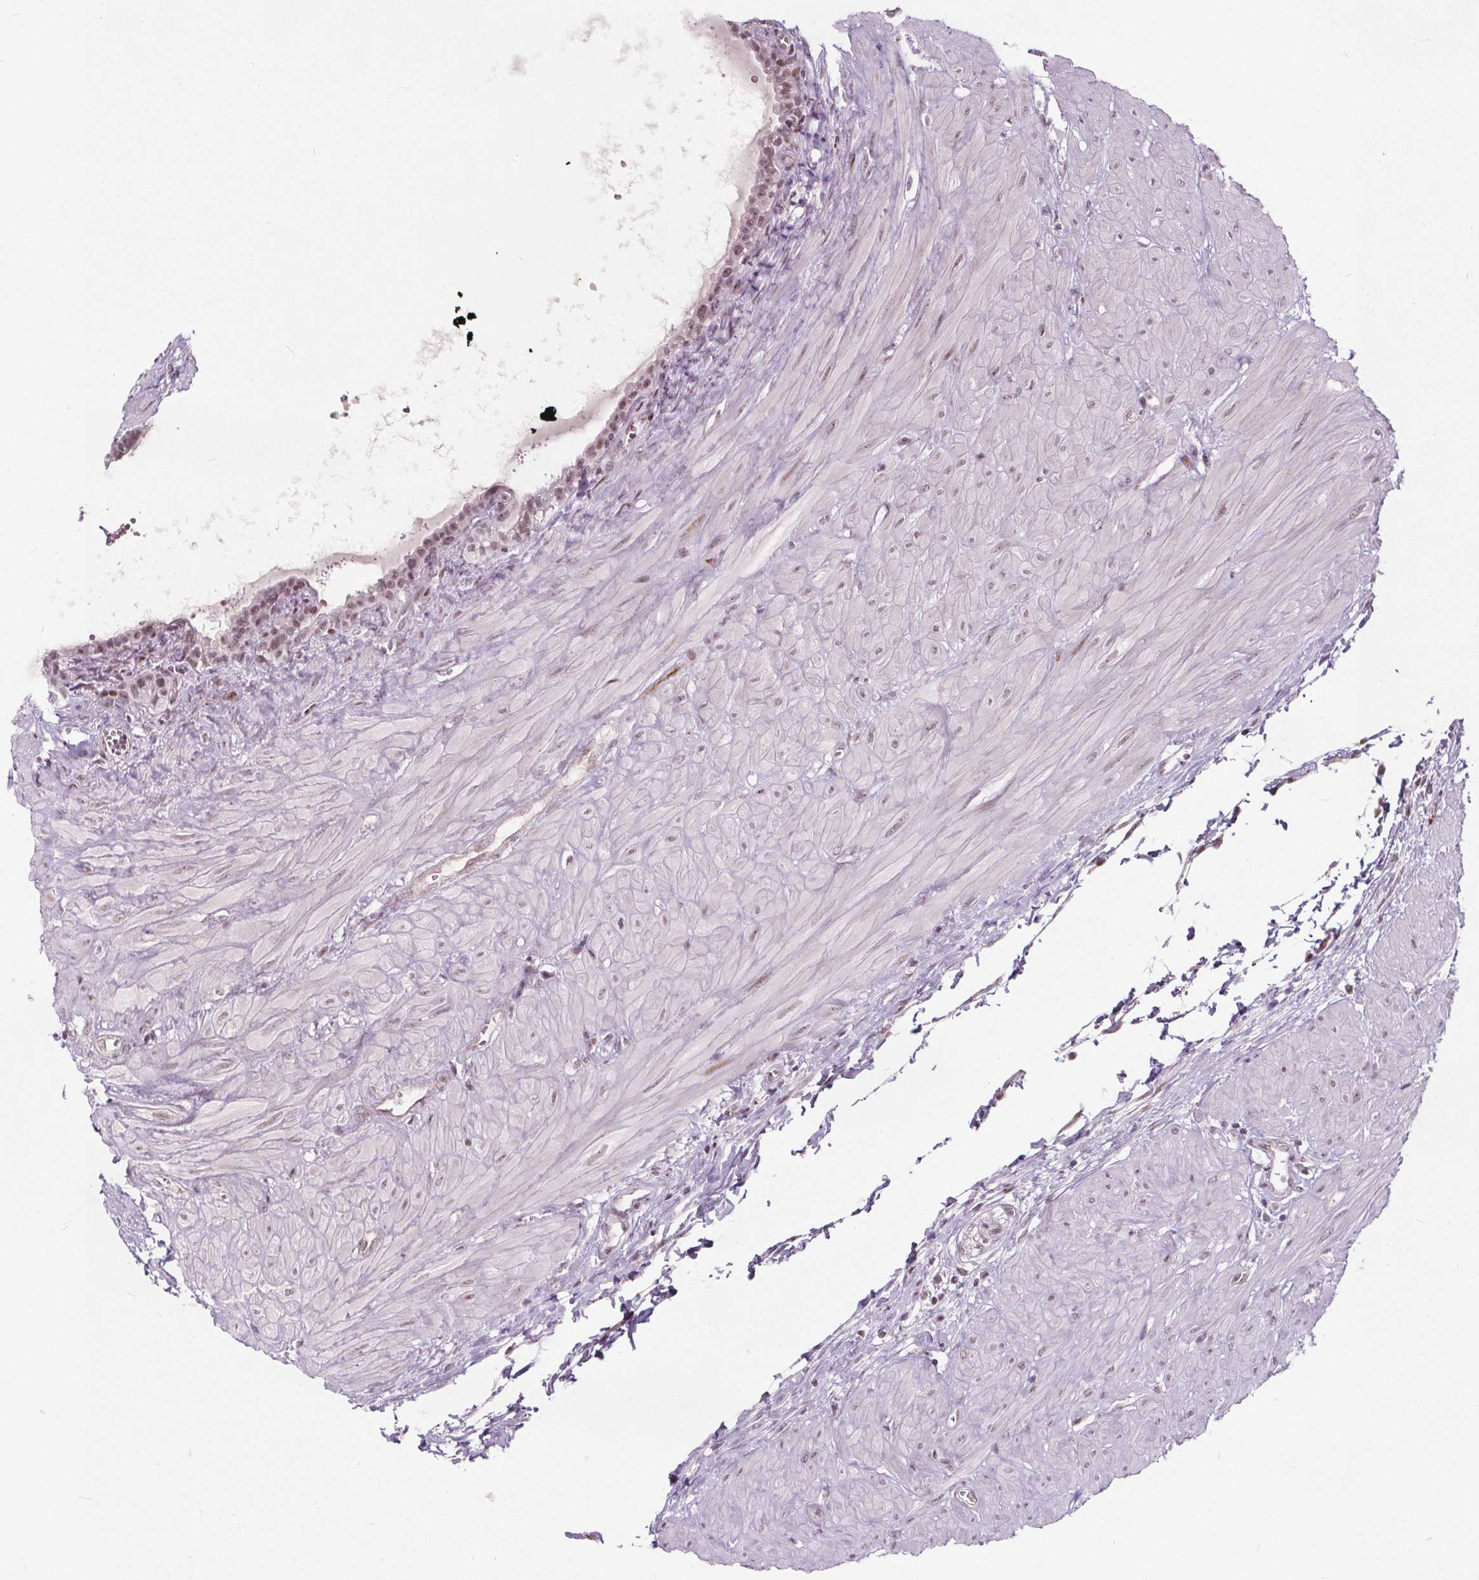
{"staining": {"intensity": "weak", "quantity": ">75%", "location": "nuclear"}, "tissue": "seminal vesicle", "cell_type": "Glandular cells", "image_type": "normal", "snomed": [{"axis": "morphology", "description": "Normal tissue, NOS"}, {"axis": "topography", "description": "Seminal veicle"}], "caption": "IHC (DAB (3,3'-diaminobenzidine)) staining of benign human seminal vesicle demonstrates weak nuclear protein expression in approximately >75% of glandular cells.", "gene": "TAF6L", "patient": {"sex": "male", "age": 76}}